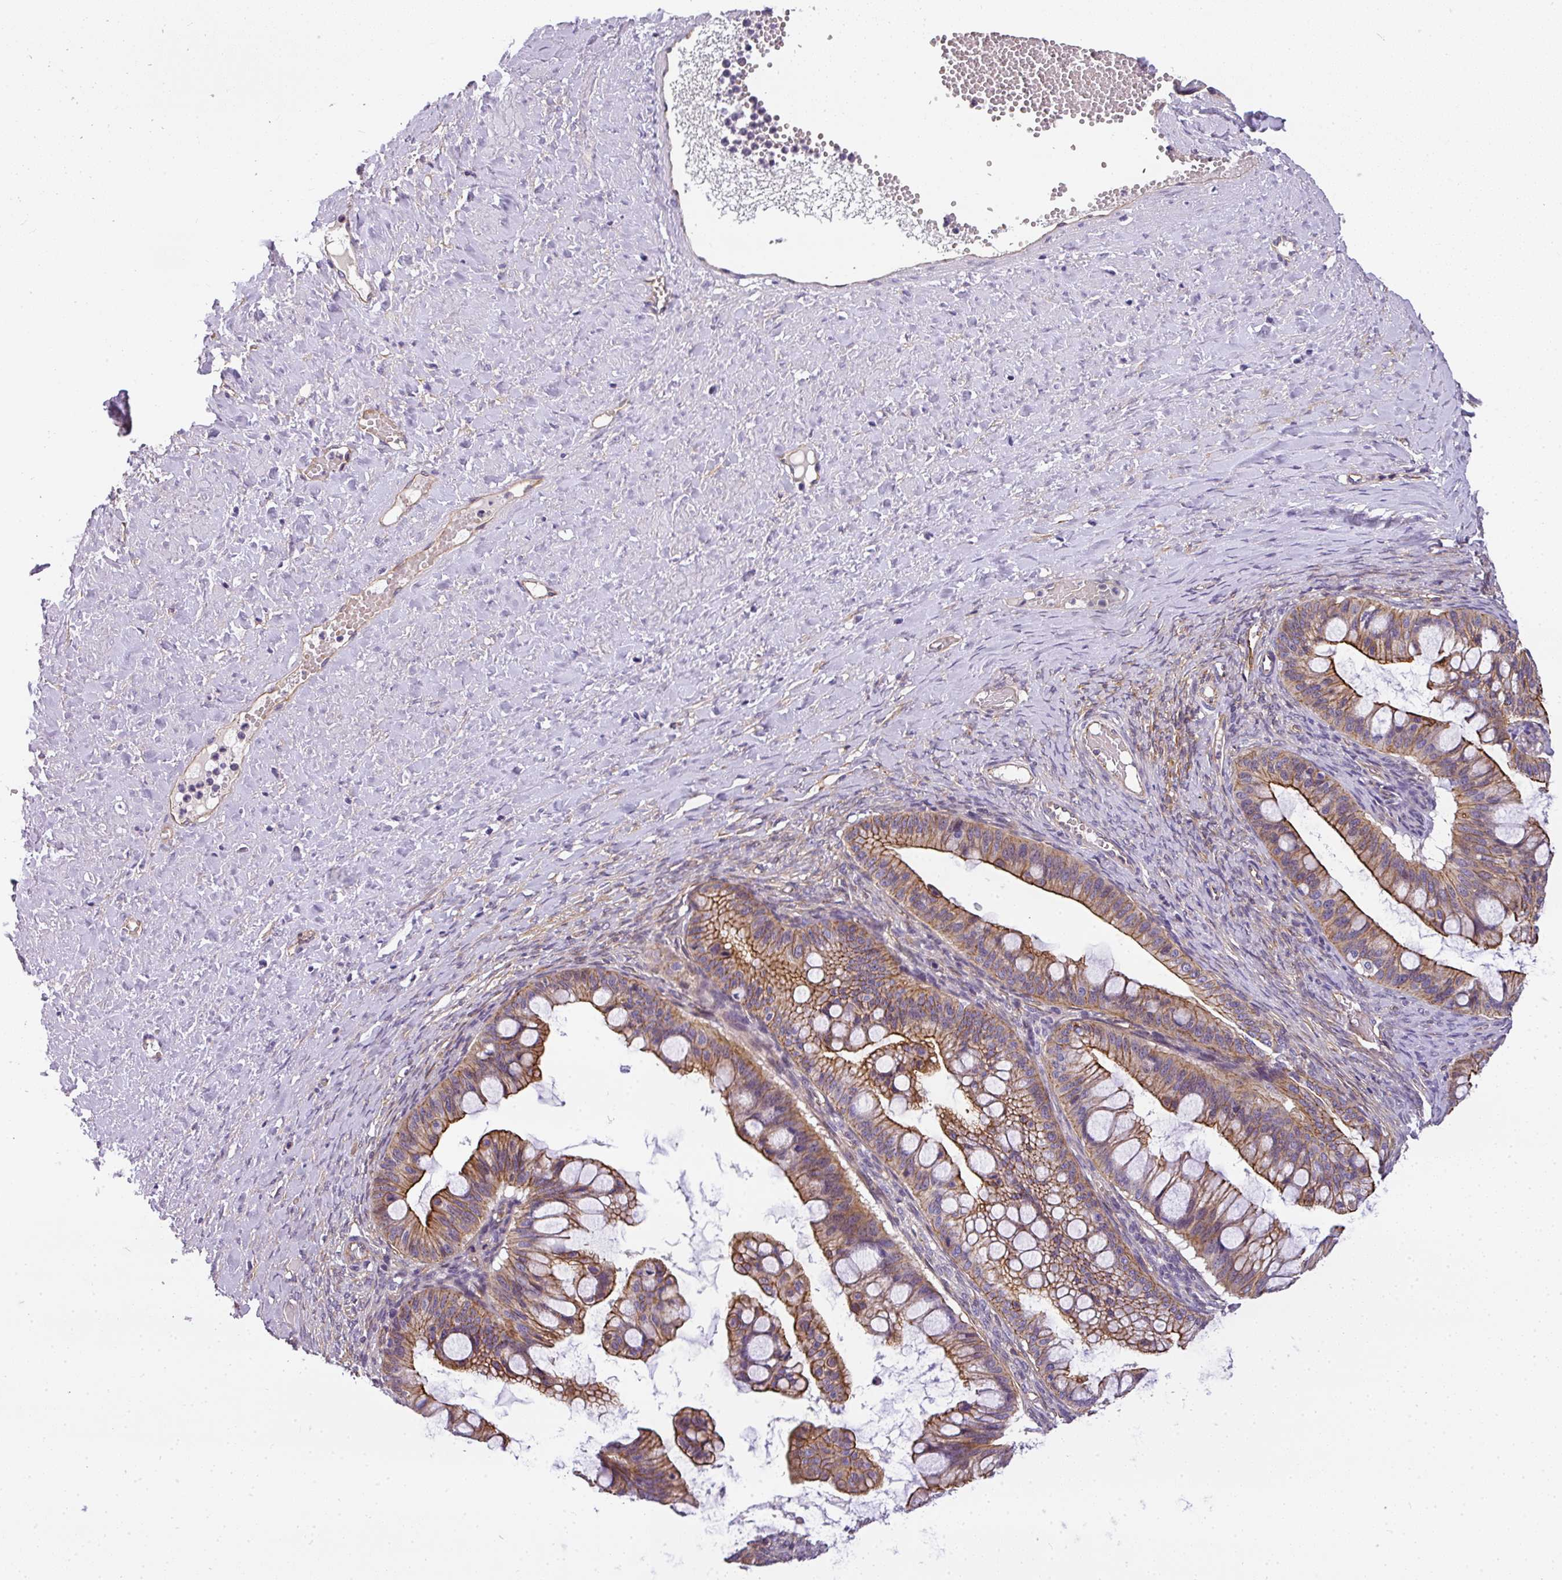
{"staining": {"intensity": "moderate", "quantity": ">75%", "location": "cytoplasmic/membranous"}, "tissue": "ovarian cancer", "cell_type": "Tumor cells", "image_type": "cancer", "snomed": [{"axis": "morphology", "description": "Cystadenocarcinoma, mucinous, NOS"}, {"axis": "topography", "description": "Ovary"}], "caption": "This photomicrograph exhibits ovarian cancer (mucinous cystadenocarcinoma) stained with immunohistochemistry to label a protein in brown. The cytoplasmic/membranous of tumor cells show moderate positivity for the protein. Nuclei are counter-stained blue.", "gene": "OR11H4", "patient": {"sex": "female", "age": 73}}